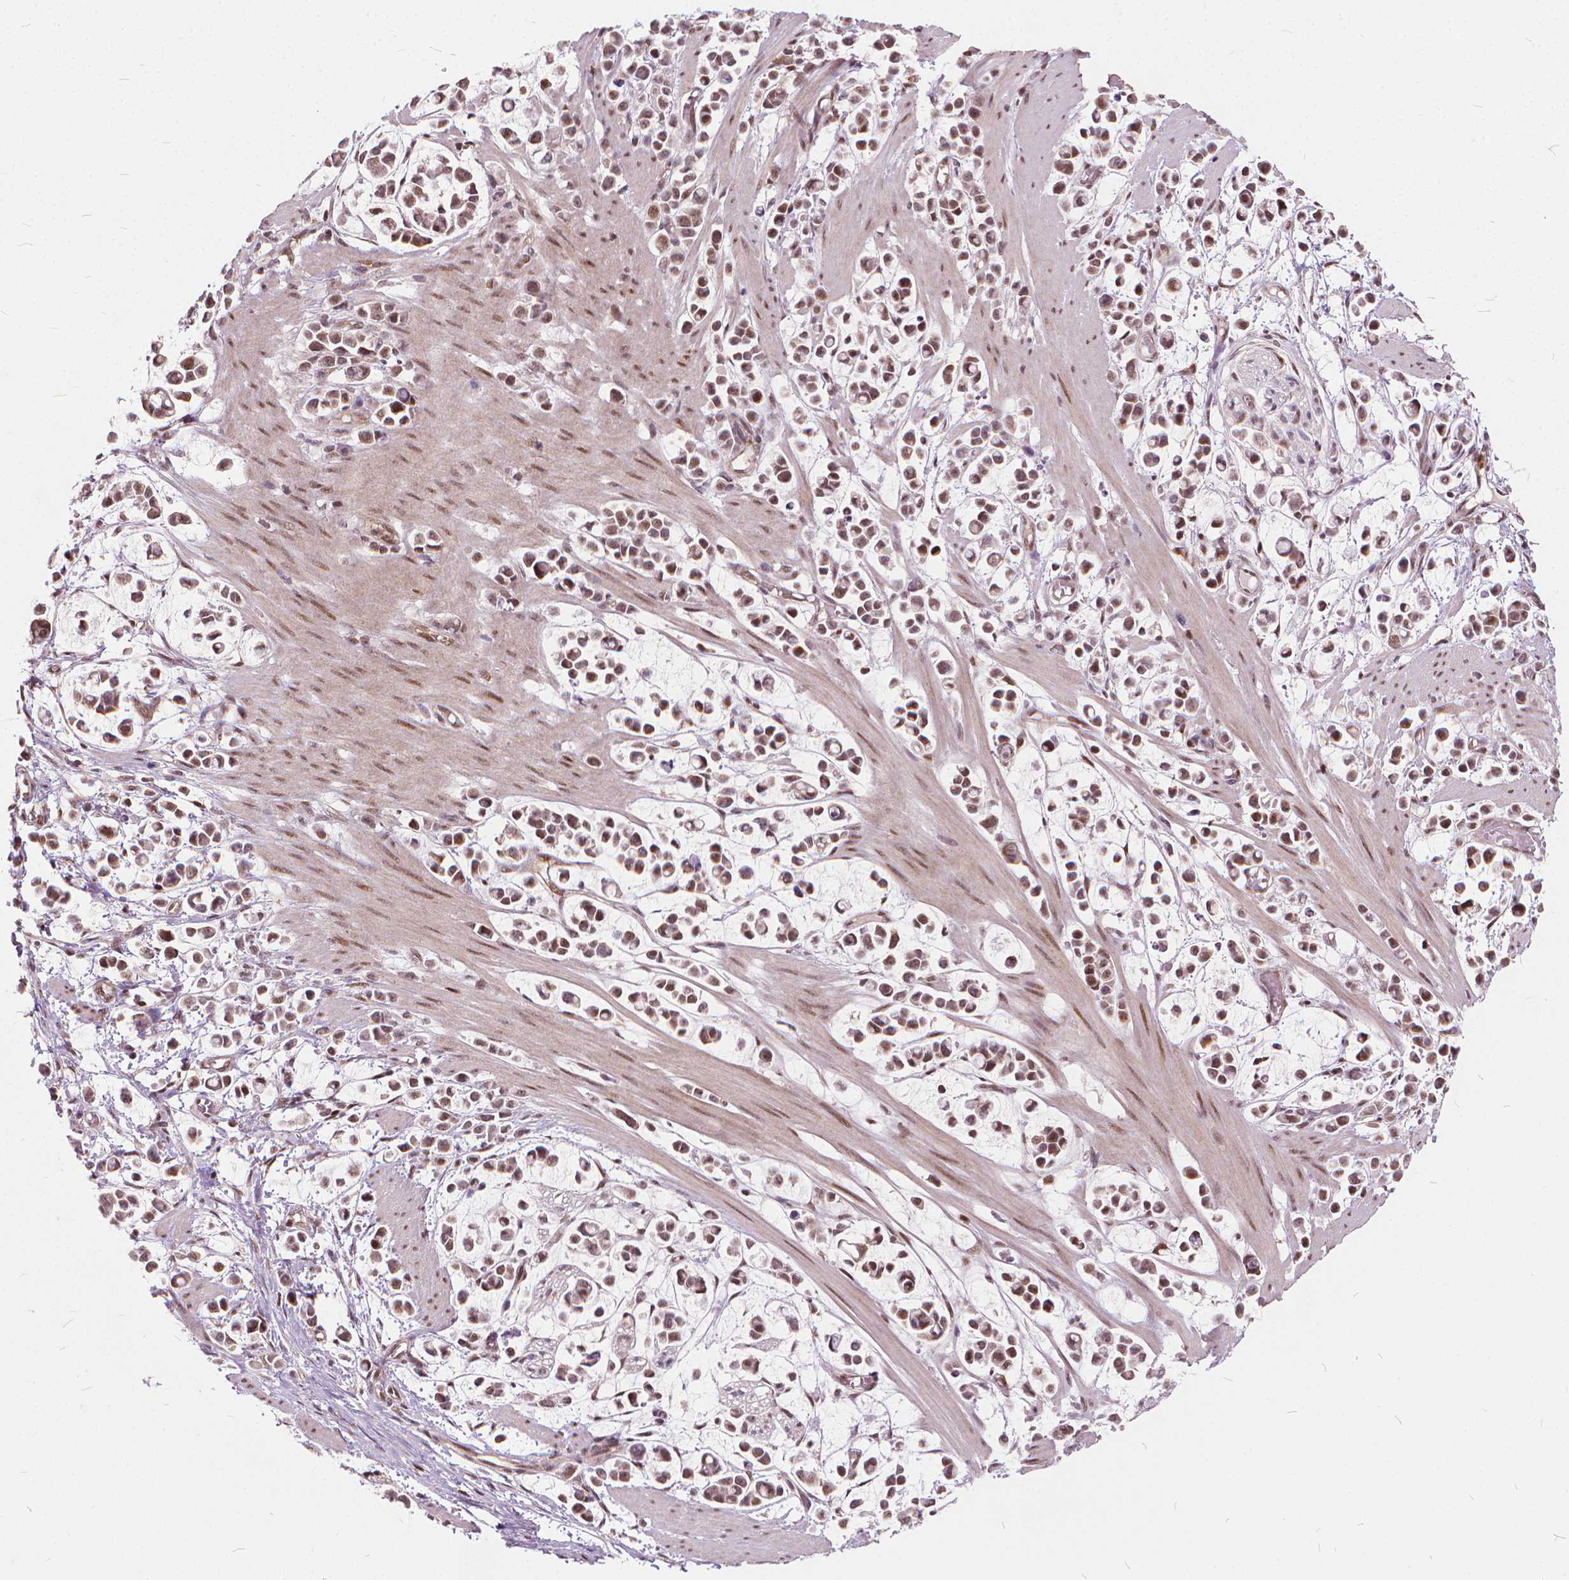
{"staining": {"intensity": "moderate", "quantity": ">75%", "location": "nuclear"}, "tissue": "stomach cancer", "cell_type": "Tumor cells", "image_type": "cancer", "snomed": [{"axis": "morphology", "description": "Adenocarcinoma, NOS"}, {"axis": "topography", "description": "Stomach"}], "caption": "Immunohistochemical staining of human stomach adenocarcinoma displays medium levels of moderate nuclear protein positivity in about >75% of tumor cells.", "gene": "STAT5B", "patient": {"sex": "male", "age": 82}}